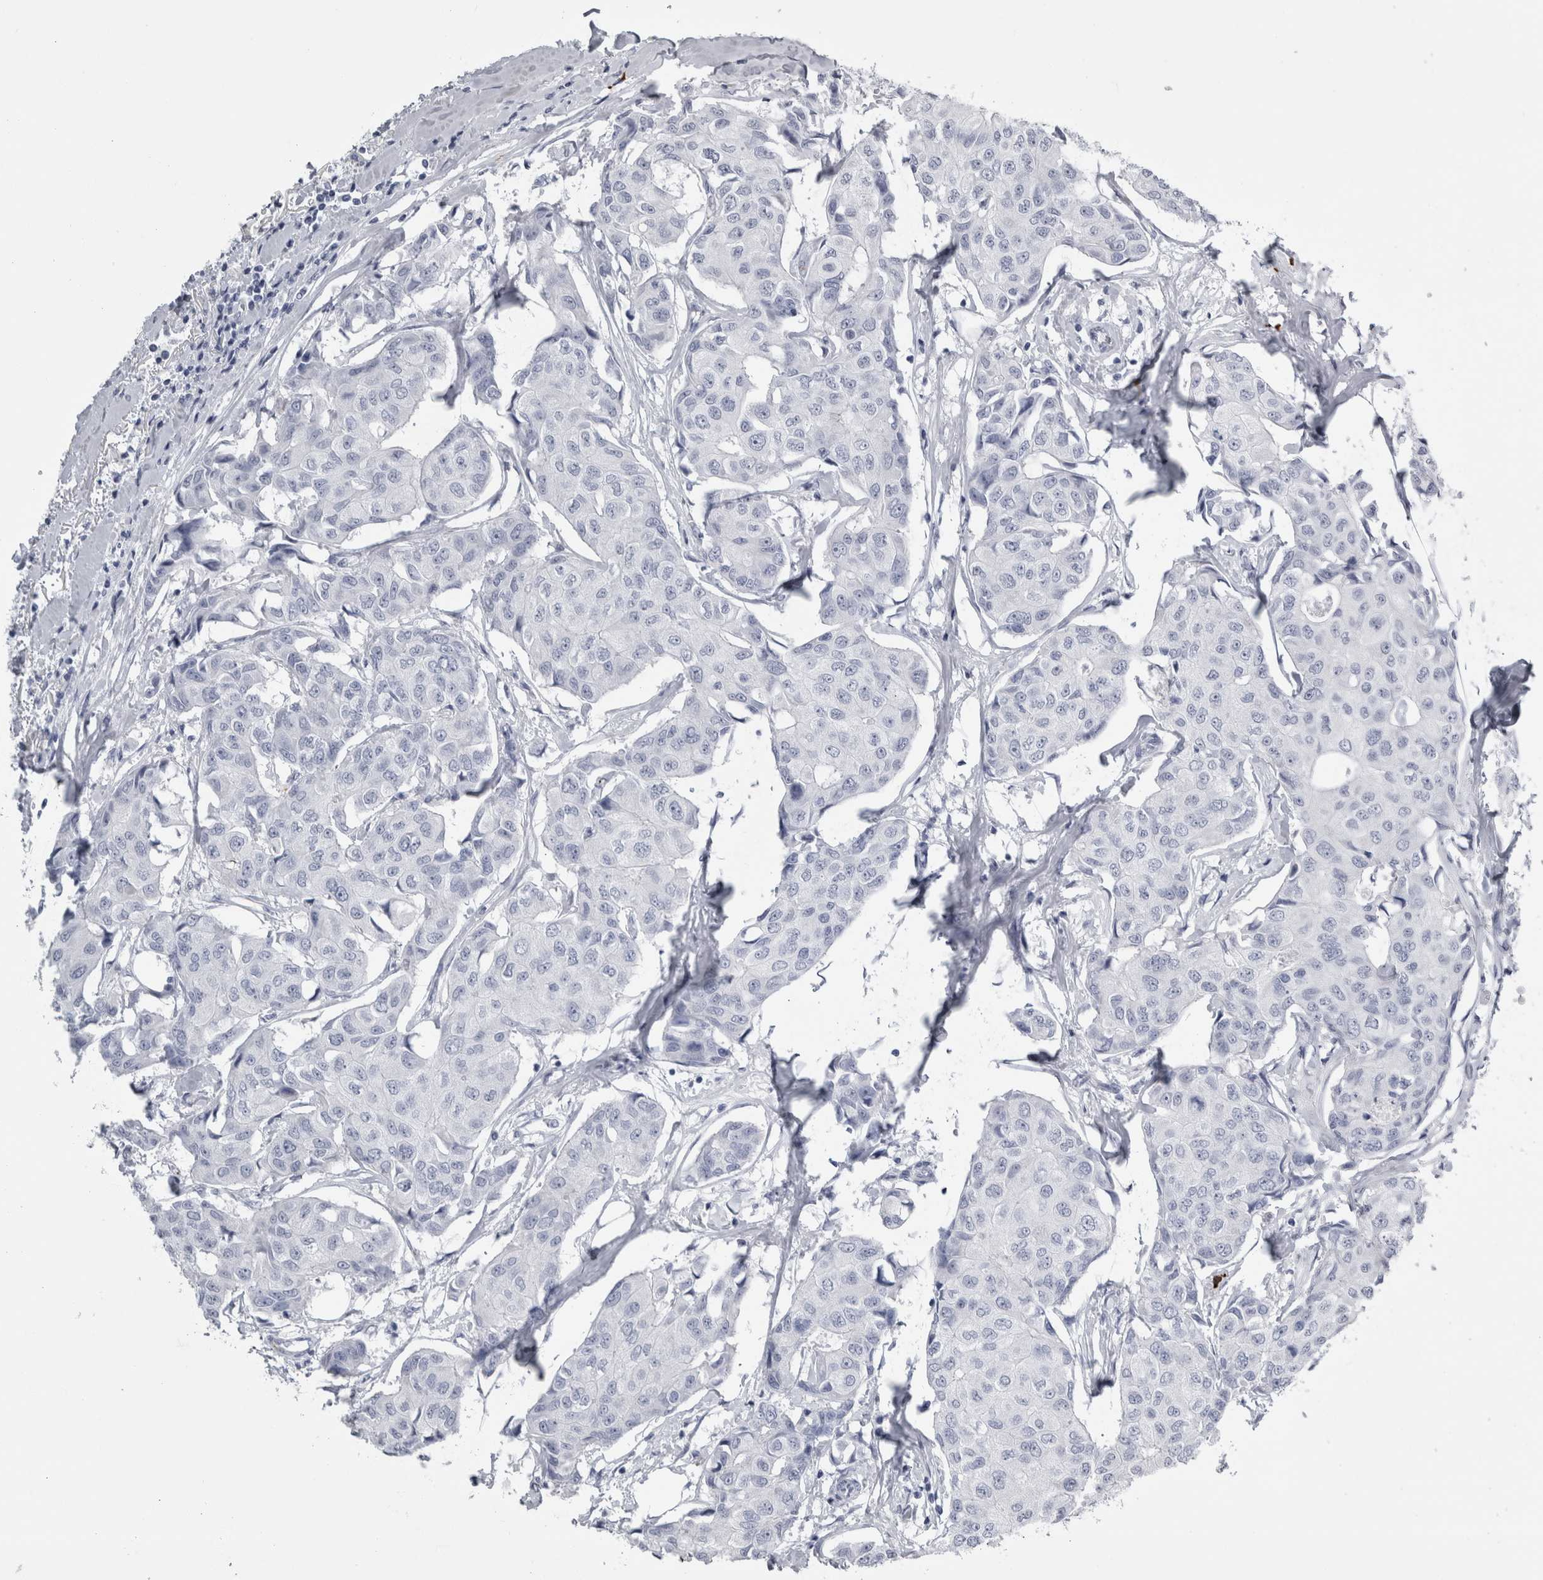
{"staining": {"intensity": "negative", "quantity": "none", "location": "none"}, "tissue": "breast cancer", "cell_type": "Tumor cells", "image_type": "cancer", "snomed": [{"axis": "morphology", "description": "Duct carcinoma"}, {"axis": "topography", "description": "Breast"}], "caption": "The immunohistochemistry (IHC) image has no significant expression in tumor cells of breast cancer (invasive ductal carcinoma) tissue. Brightfield microscopy of immunohistochemistry (IHC) stained with DAB (3,3'-diaminobenzidine) (brown) and hematoxylin (blue), captured at high magnification.", "gene": "VWDE", "patient": {"sex": "female", "age": 80}}